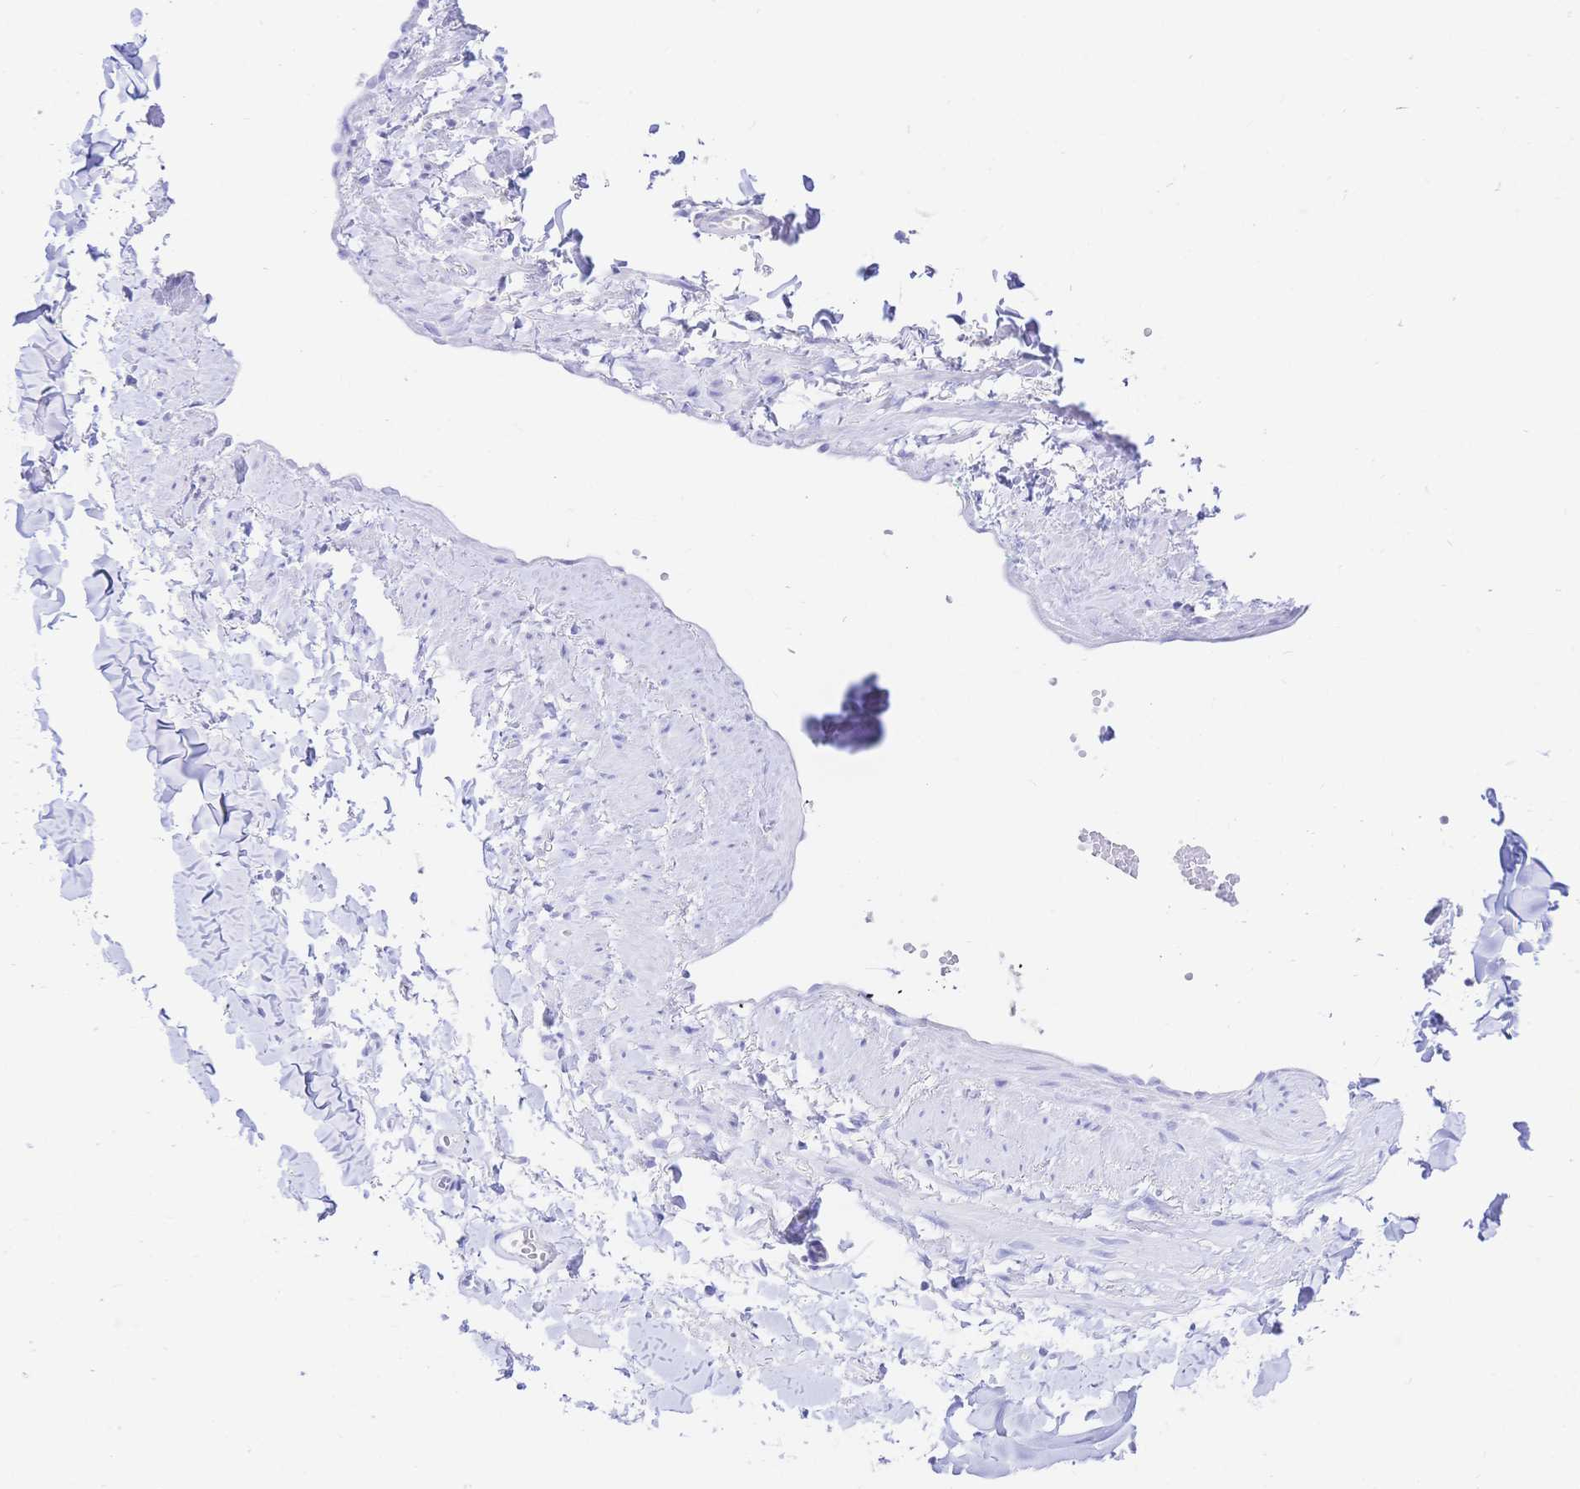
{"staining": {"intensity": "negative", "quantity": "none", "location": "none"}, "tissue": "adipose tissue", "cell_type": "Adipocytes", "image_type": "normal", "snomed": [{"axis": "morphology", "description": "Normal tissue, NOS"}, {"axis": "topography", "description": "Vulva"}, {"axis": "topography", "description": "Peripheral nerve tissue"}], "caption": "High magnification brightfield microscopy of benign adipose tissue stained with DAB (3,3'-diaminobenzidine) (brown) and counterstained with hematoxylin (blue): adipocytes show no significant positivity. (Stains: DAB (3,3'-diaminobenzidine) immunohistochemistry with hematoxylin counter stain, Microscopy: brightfield microscopy at high magnification).", "gene": "UMOD", "patient": {"sex": "female", "age": 66}}